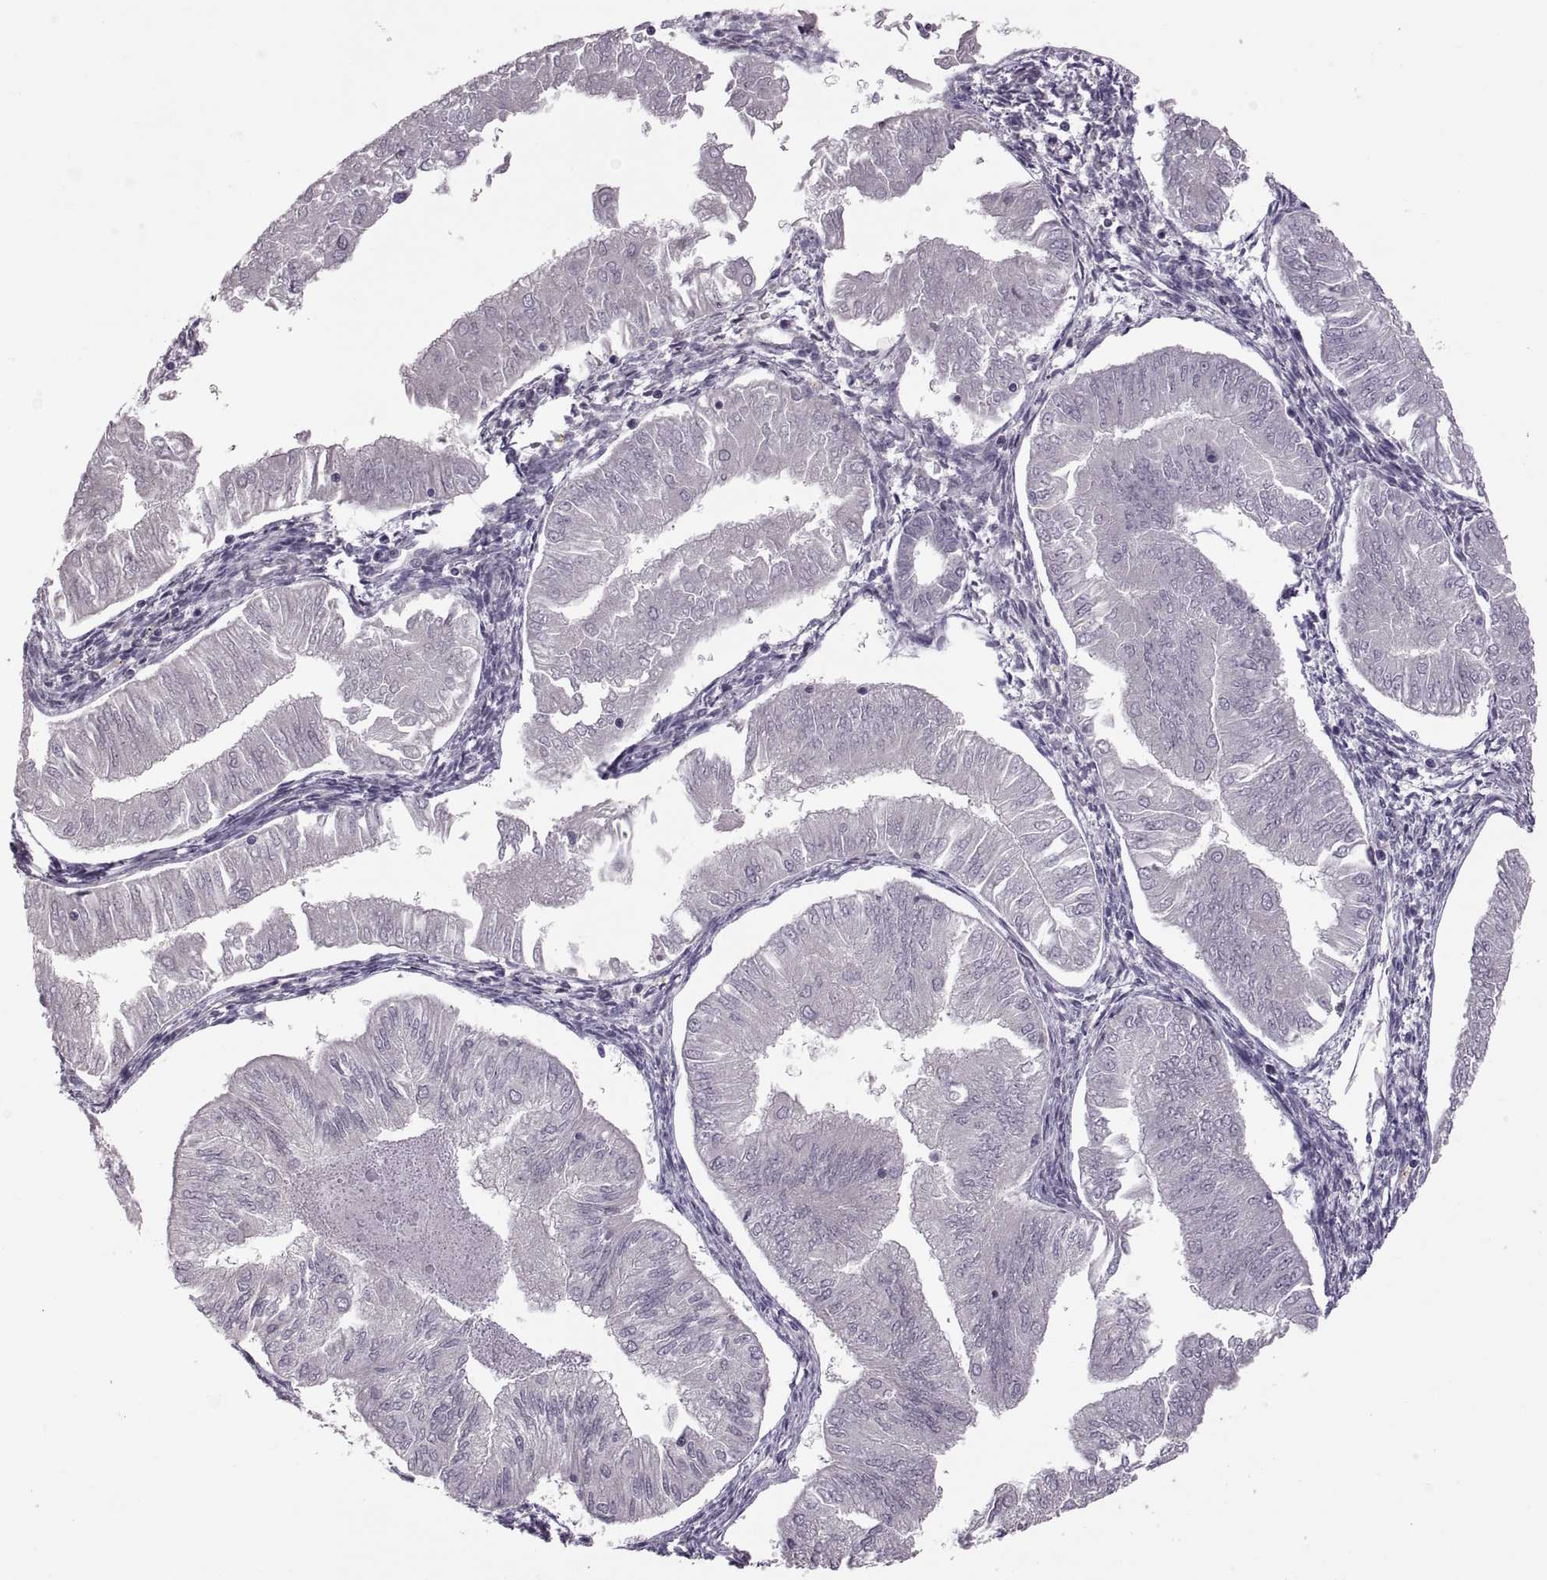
{"staining": {"intensity": "negative", "quantity": "none", "location": "none"}, "tissue": "endometrial cancer", "cell_type": "Tumor cells", "image_type": "cancer", "snomed": [{"axis": "morphology", "description": "Adenocarcinoma, NOS"}, {"axis": "topography", "description": "Endometrium"}], "caption": "Endometrial cancer was stained to show a protein in brown. There is no significant expression in tumor cells.", "gene": "WFDC8", "patient": {"sex": "female", "age": 53}}